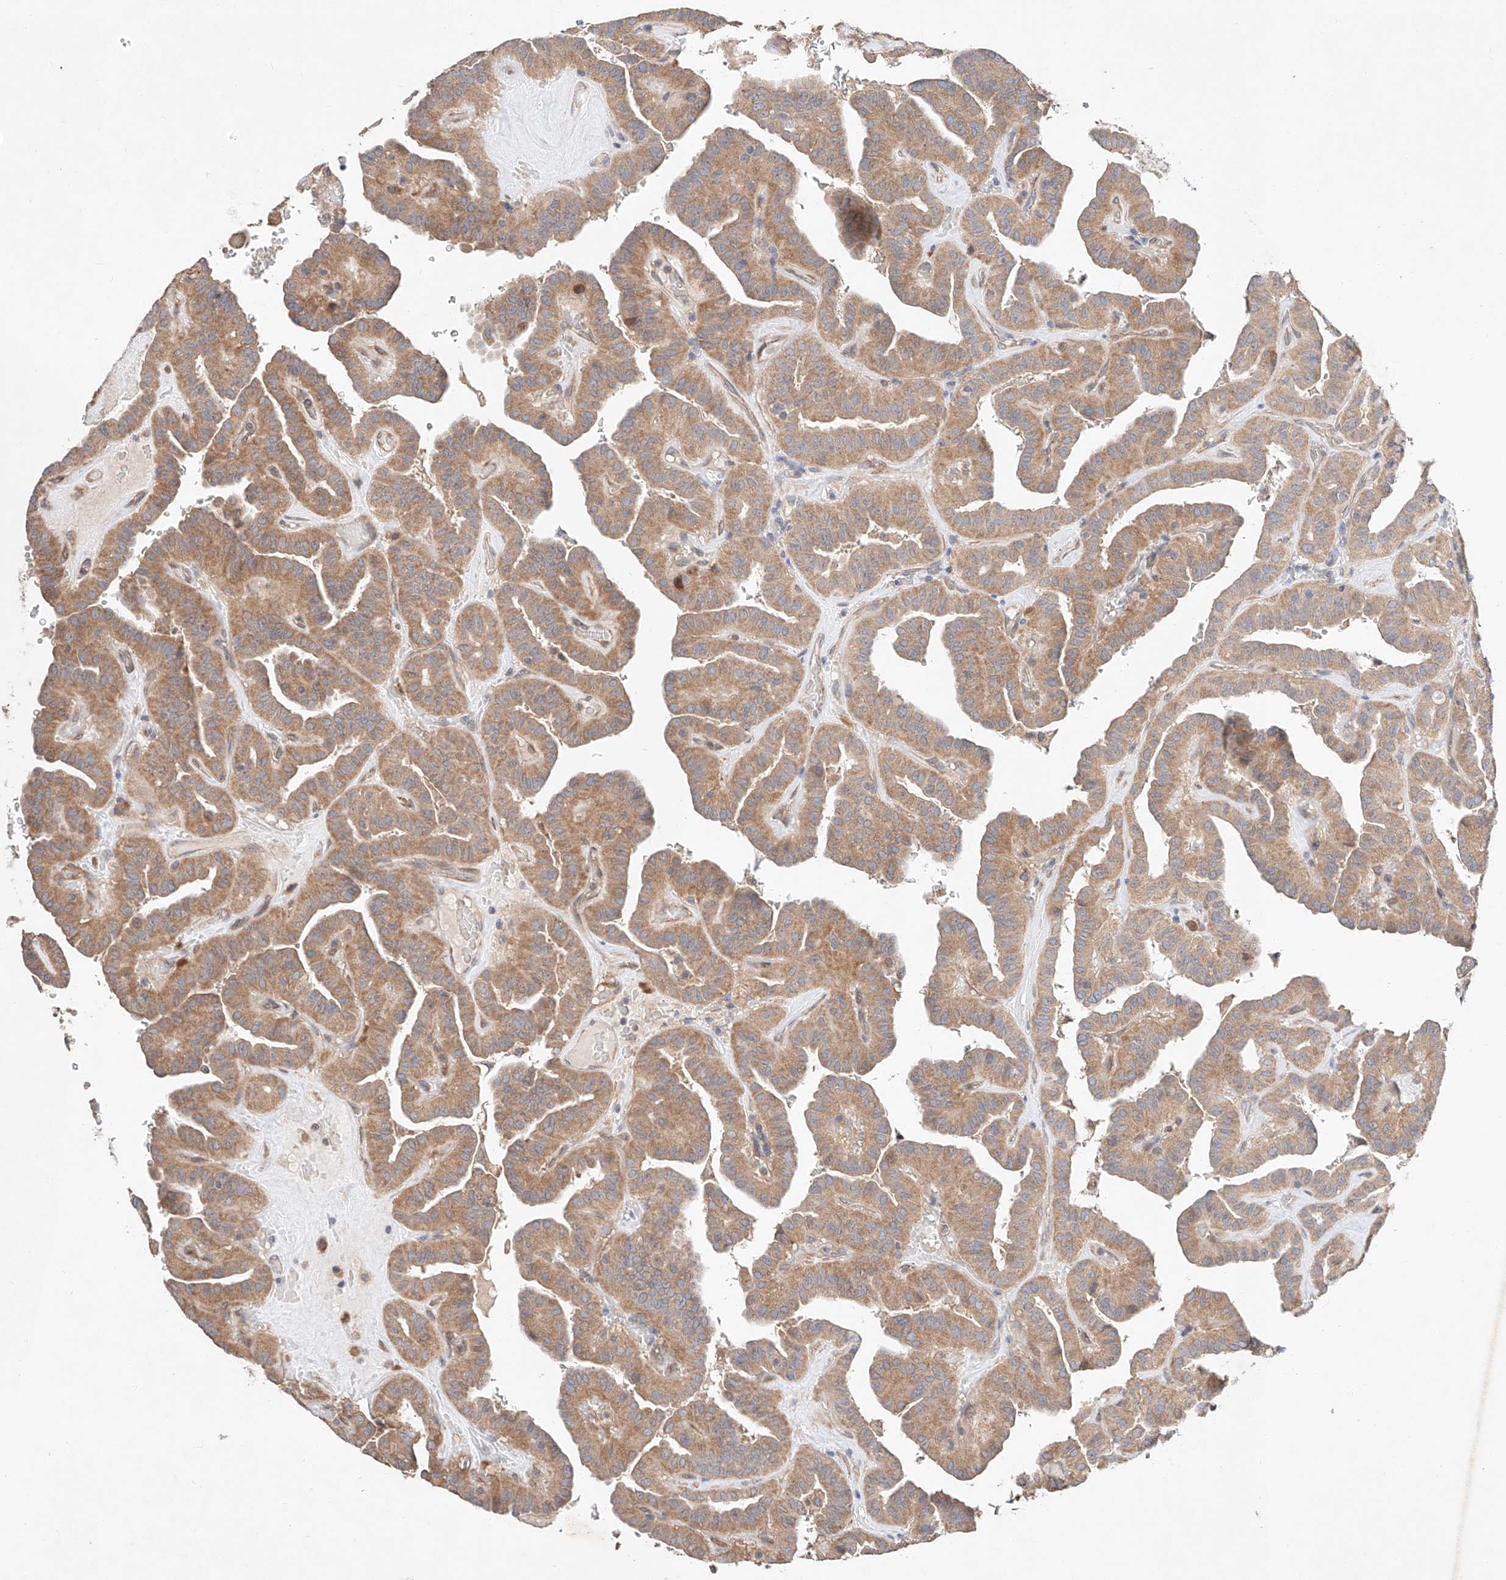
{"staining": {"intensity": "moderate", "quantity": ">75%", "location": "cytoplasmic/membranous"}, "tissue": "thyroid cancer", "cell_type": "Tumor cells", "image_type": "cancer", "snomed": [{"axis": "morphology", "description": "Papillary adenocarcinoma, NOS"}, {"axis": "topography", "description": "Thyroid gland"}], "caption": "Protein expression analysis of human thyroid papillary adenocarcinoma reveals moderate cytoplasmic/membranous expression in about >75% of tumor cells. (IHC, brightfield microscopy, high magnification).", "gene": "C6orf118", "patient": {"sex": "male", "age": 77}}